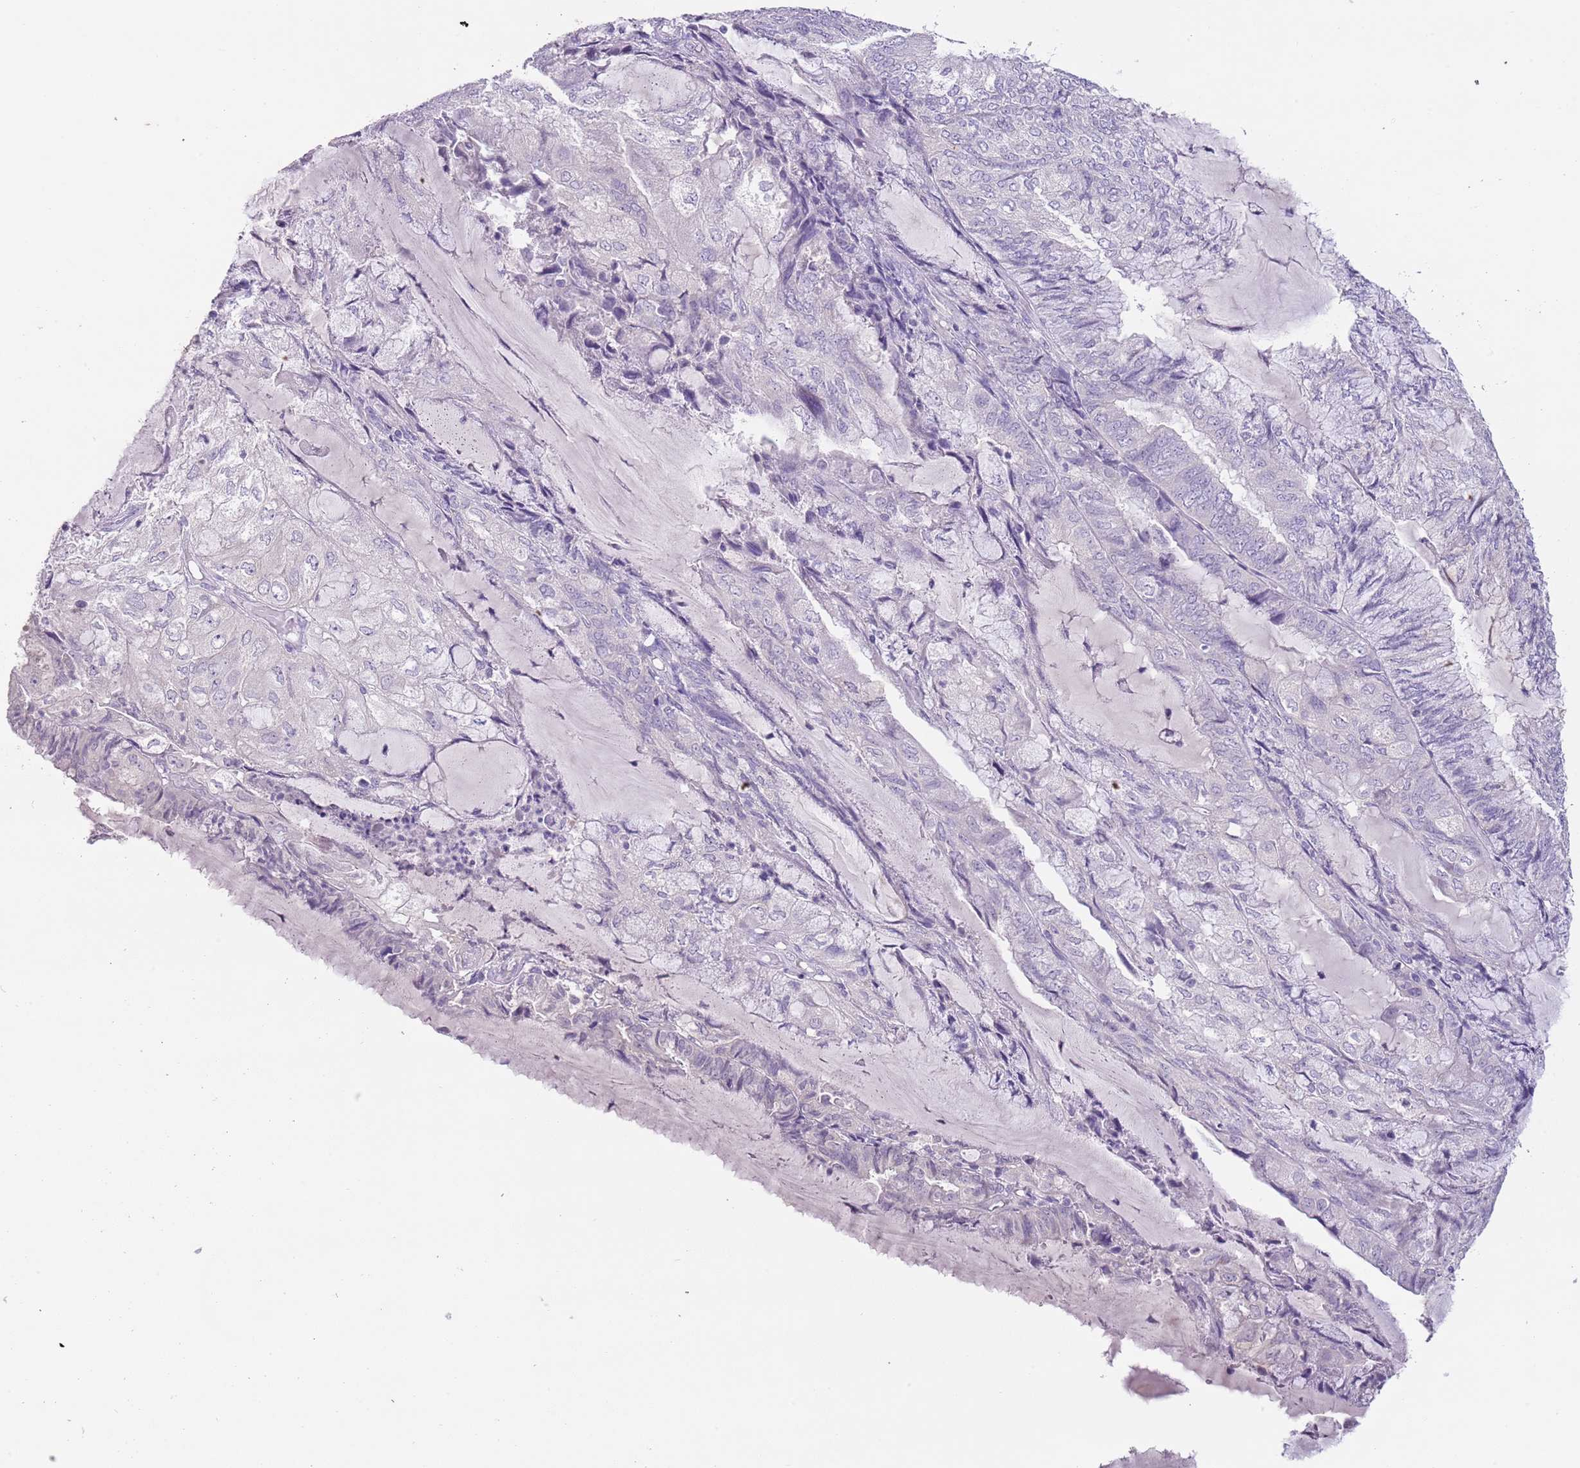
{"staining": {"intensity": "negative", "quantity": "none", "location": "none"}, "tissue": "endometrial cancer", "cell_type": "Tumor cells", "image_type": "cancer", "snomed": [{"axis": "morphology", "description": "Adenocarcinoma, NOS"}, {"axis": "topography", "description": "Endometrium"}], "caption": "A high-resolution histopathology image shows immunohistochemistry (IHC) staining of adenocarcinoma (endometrial), which reveals no significant expression in tumor cells.", "gene": "SLC35E3", "patient": {"sex": "female", "age": 81}}